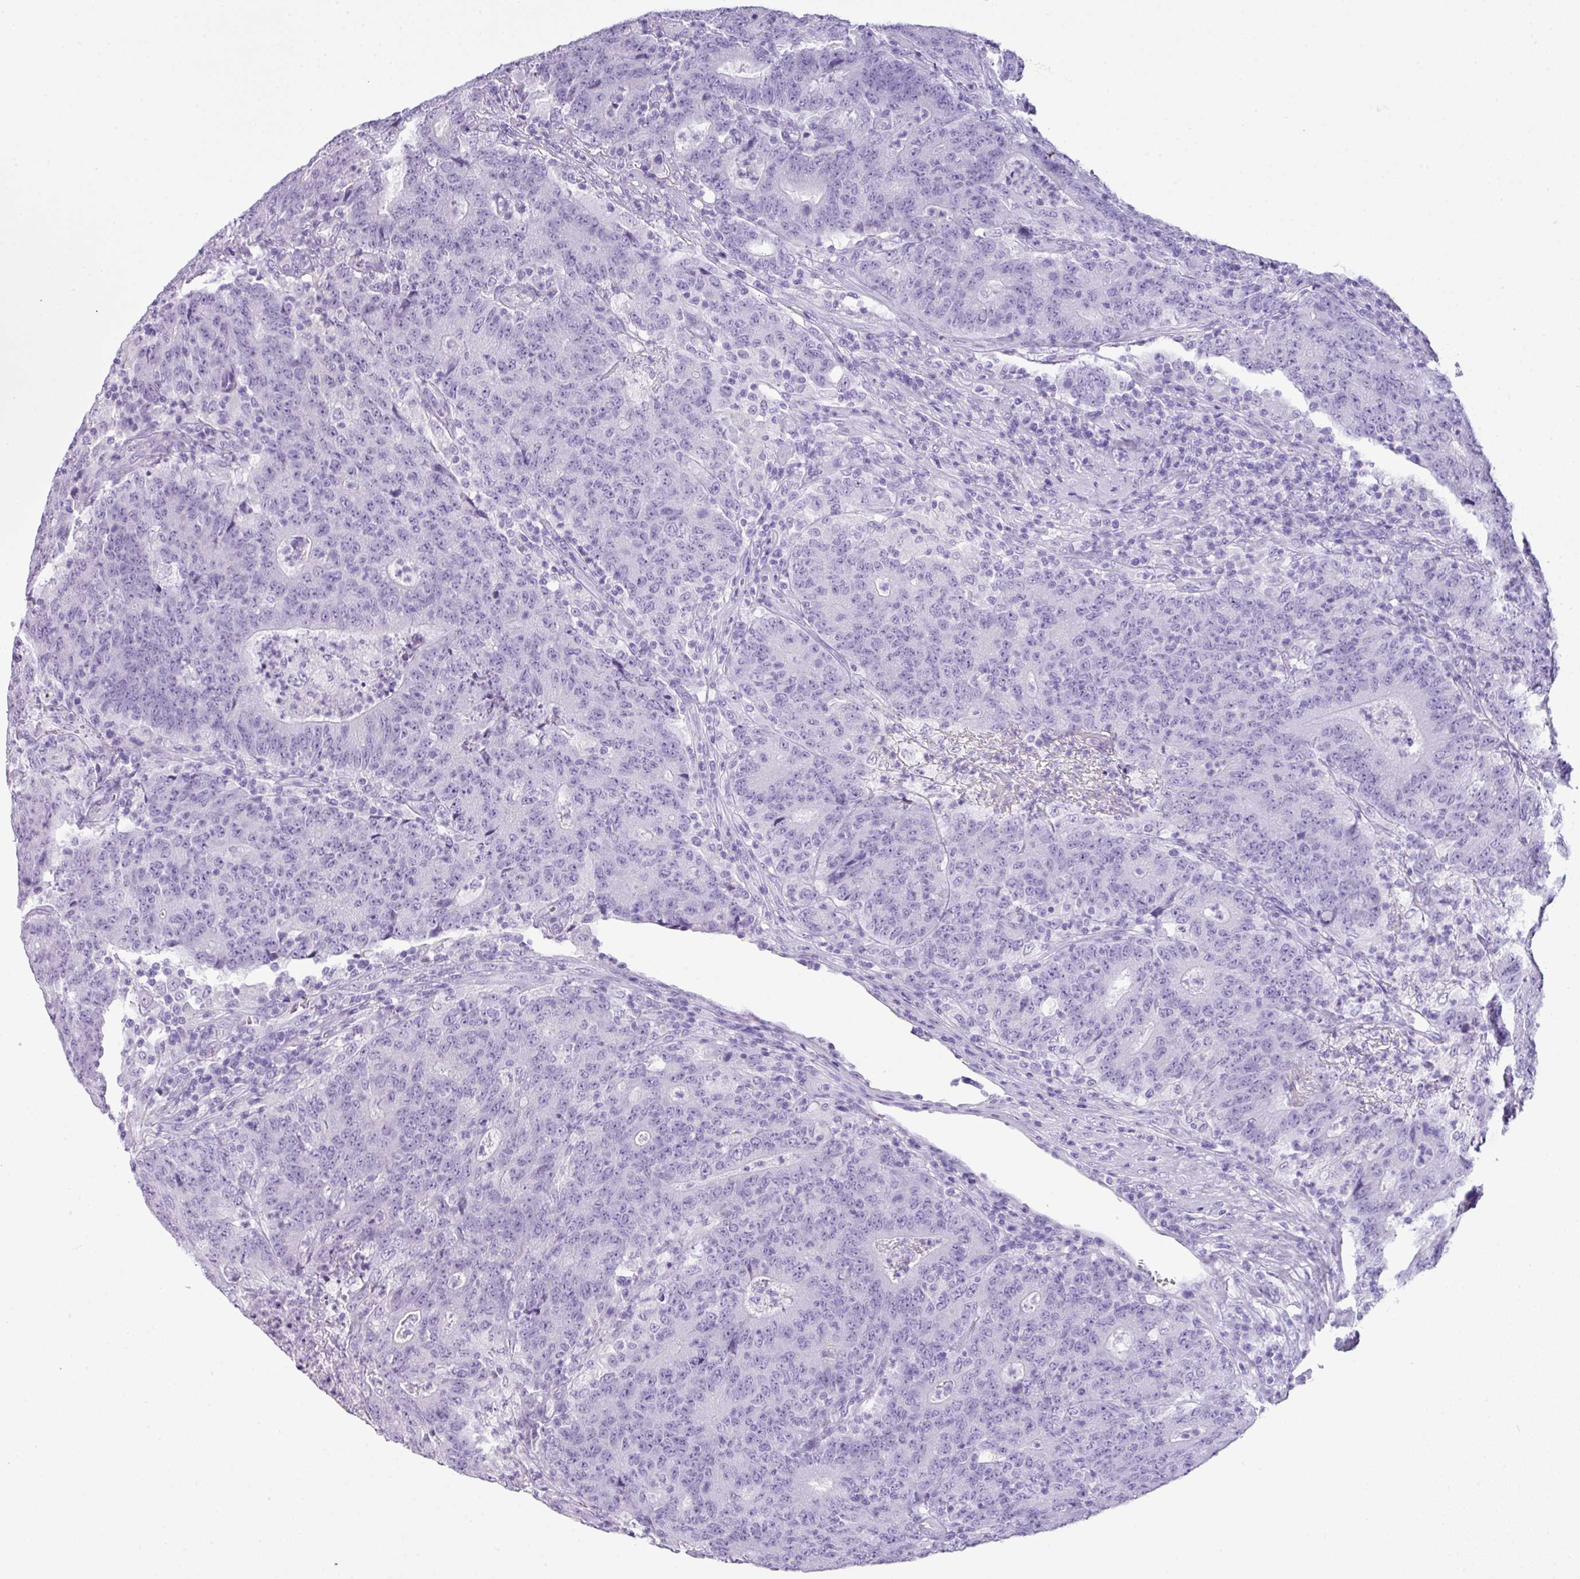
{"staining": {"intensity": "negative", "quantity": "none", "location": "none"}, "tissue": "colorectal cancer", "cell_type": "Tumor cells", "image_type": "cancer", "snomed": [{"axis": "morphology", "description": "Adenocarcinoma, NOS"}, {"axis": "topography", "description": "Colon"}], "caption": "This is an immunohistochemistry (IHC) histopathology image of human adenocarcinoma (colorectal). There is no staining in tumor cells.", "gene": "TNP1", "patient": {"sex": "female", "age": 75}}